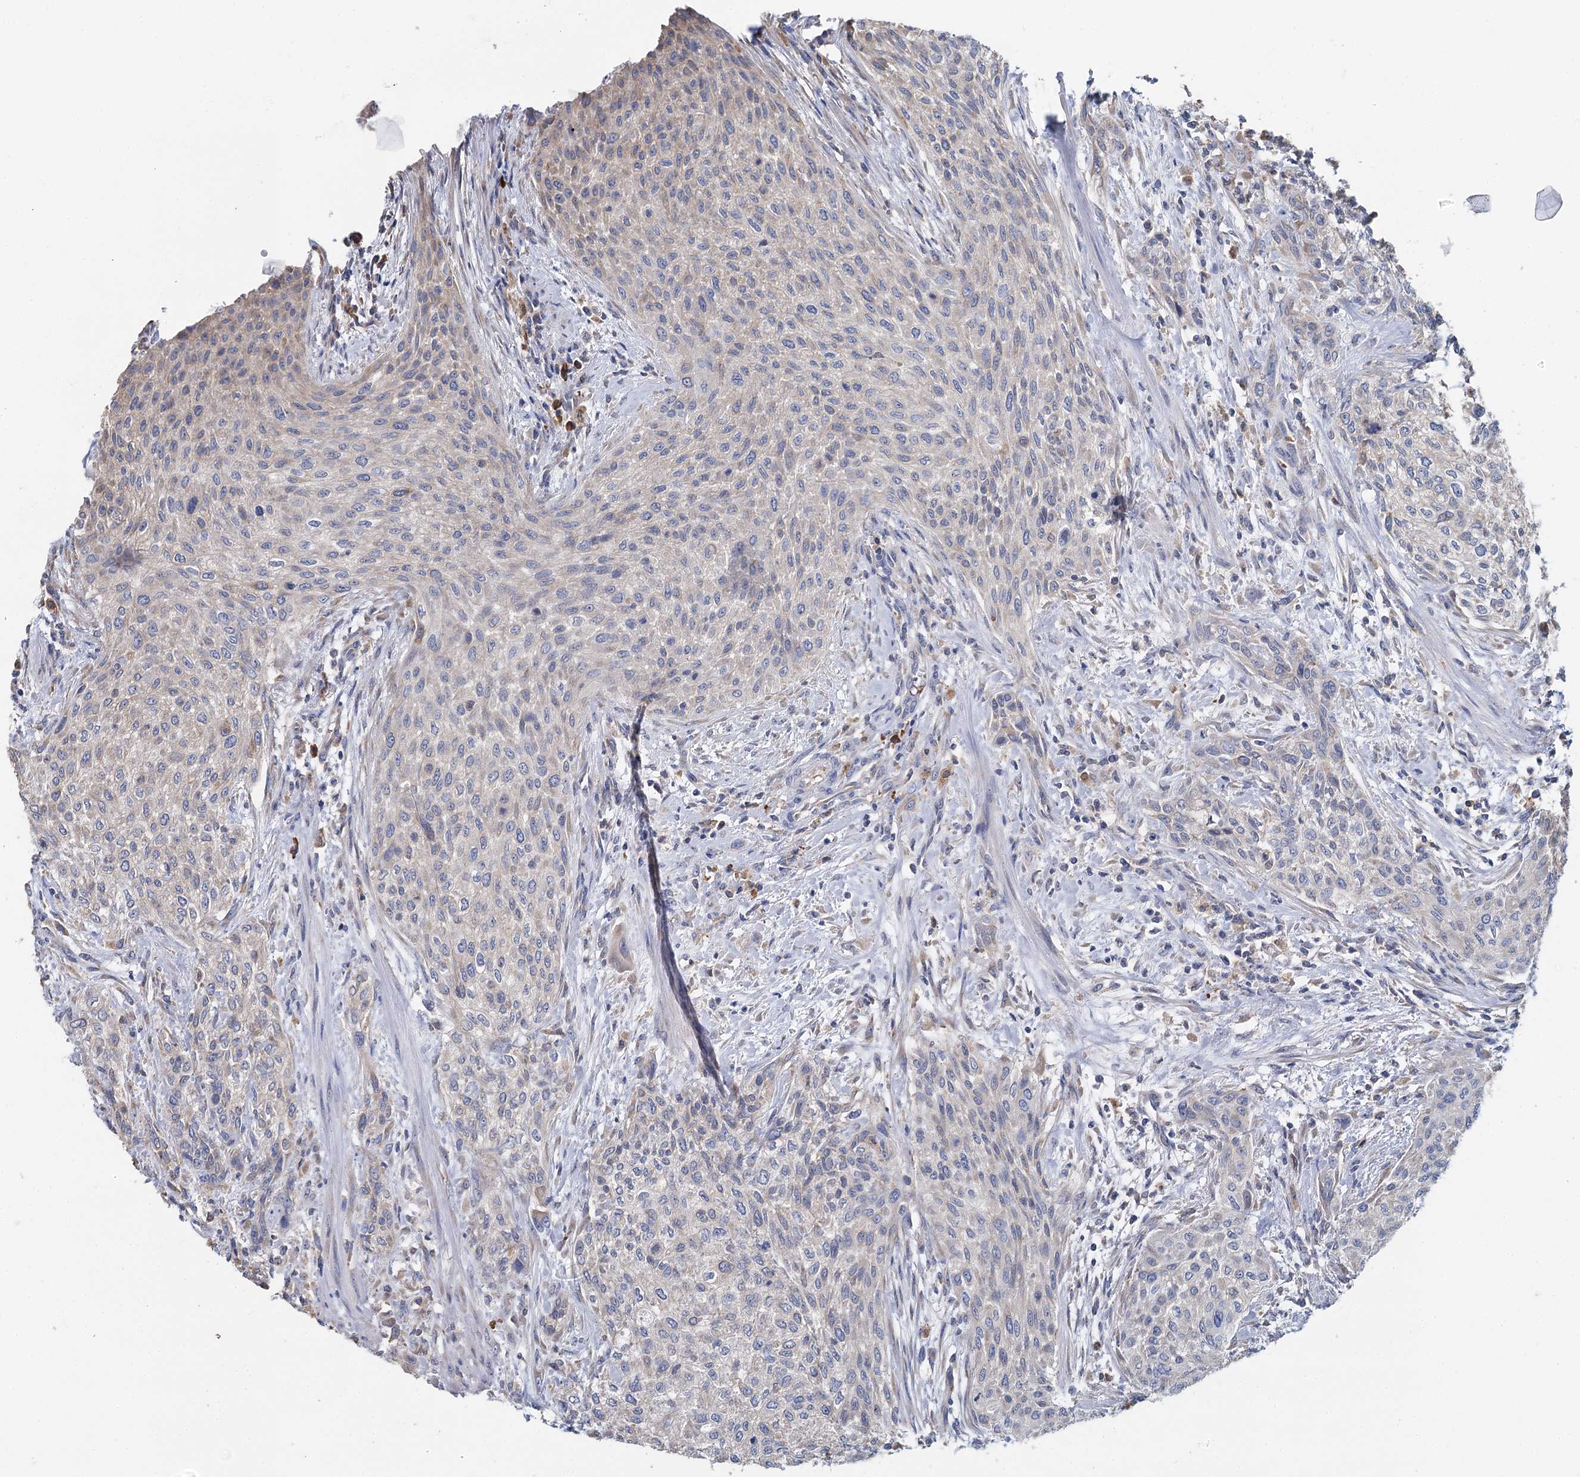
{"staining": {"intensity": "negative", "quantity": "none", "location": "none"}, "tissue": "urothelial cancer", "cell_type": "Tumor cells", "image_type": "cancer", "snomed": [{"axis": "morphology", "description": "Normal tissue, NOS"}, {"axis": "morphology", "description": "Urothelial carcinoma, NOS"}, {"axis": "topography", "description": "Urinary bladder"}, {"axis": "topography", "description": "Peripheral nerve tissue"}], "caption": "High power microscopy photomicrograph of an immunohistochemistry (IHC) photomicrograph of transitional cell carcinoma, revealing no significant positivity in tumor cells.", "gene": "ANKRD16", "patient": {"sex": "male", "age": 35}}